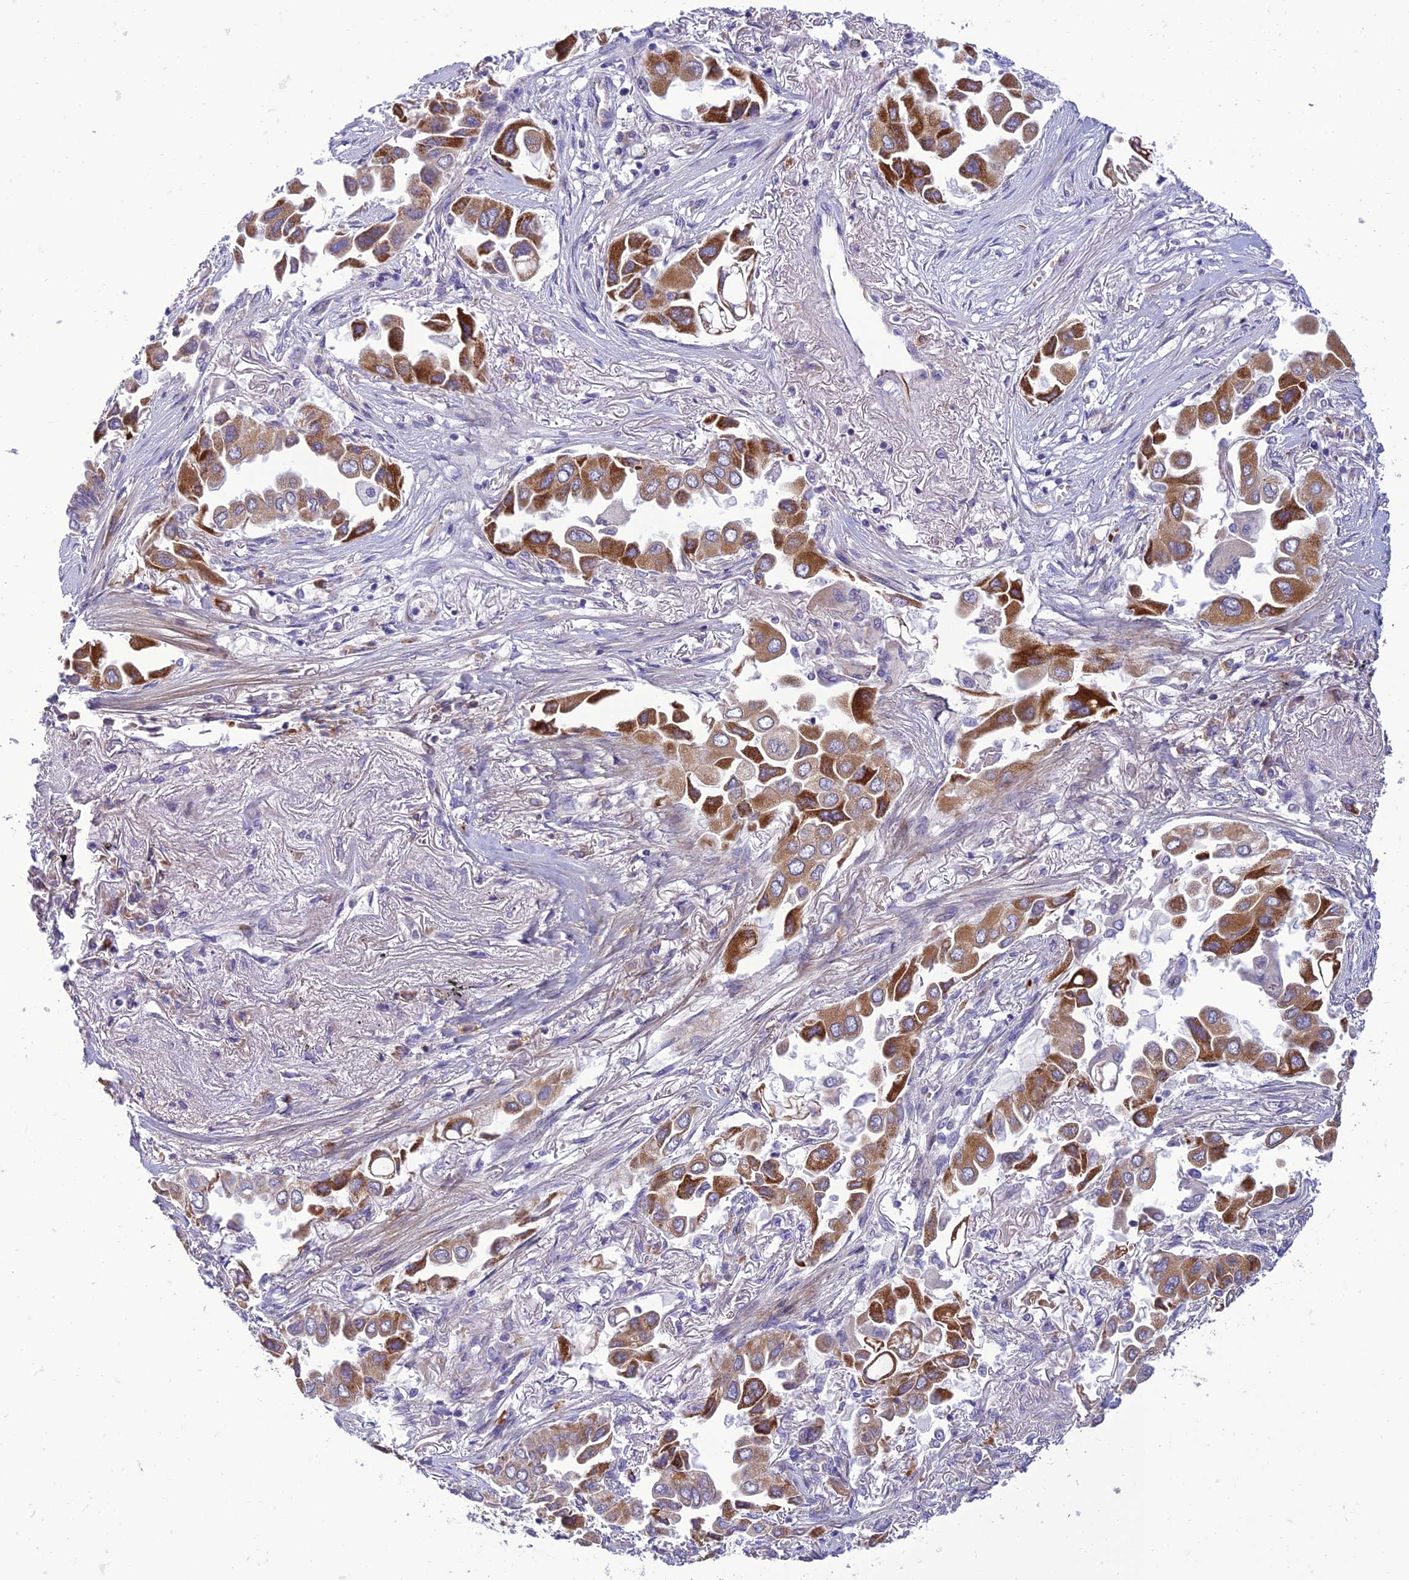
{"staining": {"intensity": "strong", "quantity": "25%-75%", "location": "cytoplasmic/membranous"}, "tissue": "lung cancer", "cell_type": "Tumor cells", "image_type": "cancer", "snomed": [{"axis": "morphology", "description": "Adenocarcinoma, NOS"}, {"axis": "topography", "description": "Lung"}], "caption": "There is high levels of strong cytoplasmic/membranous positivity in tumor cells of lung adenocarcinoma, as demonstrated by immunohistochemical staining (brown color).", "gene": "SEL1L3", "patient": {"sex": "female", "age": 76}}